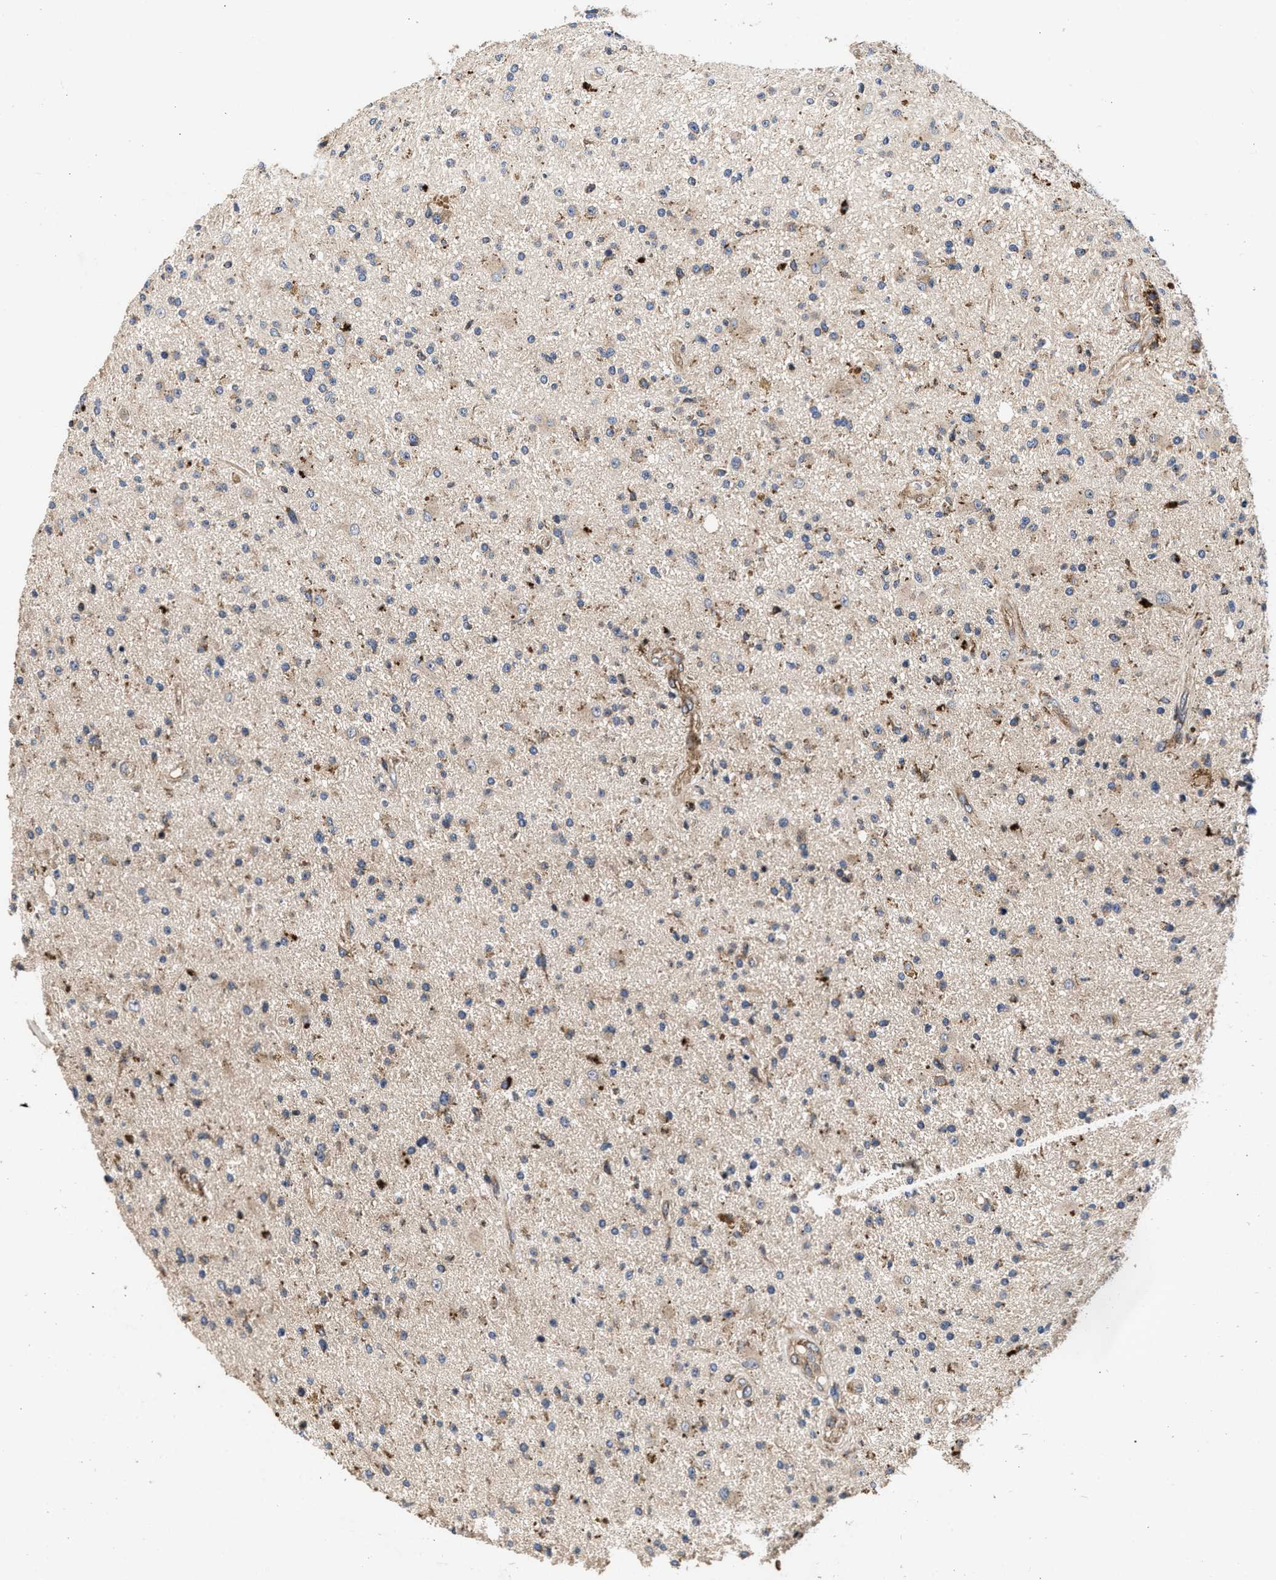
{"staining": {"intensity": "weak", "quantity": "<25%", "location": "cytoplasmic/membranous"}, "tissue": "glioma", "cell_type": "Tumor cells", "image_type": "cancer", "snomed": [{"axis": "morphology", "description": "Glioma, malignant, High grade"}, {"axis": "topography", "description": "Brain"}], "caption": "There is no significant staining in tumor cells of glioma. (Stains: DAB (3,3'-diaminobenzidine) IHC with hematoxylin counter stain, Microscopy: brightfield microscopy at high magnification).", "gene": "NFKB2", "patient": {"sex": "male", "age": 33}}